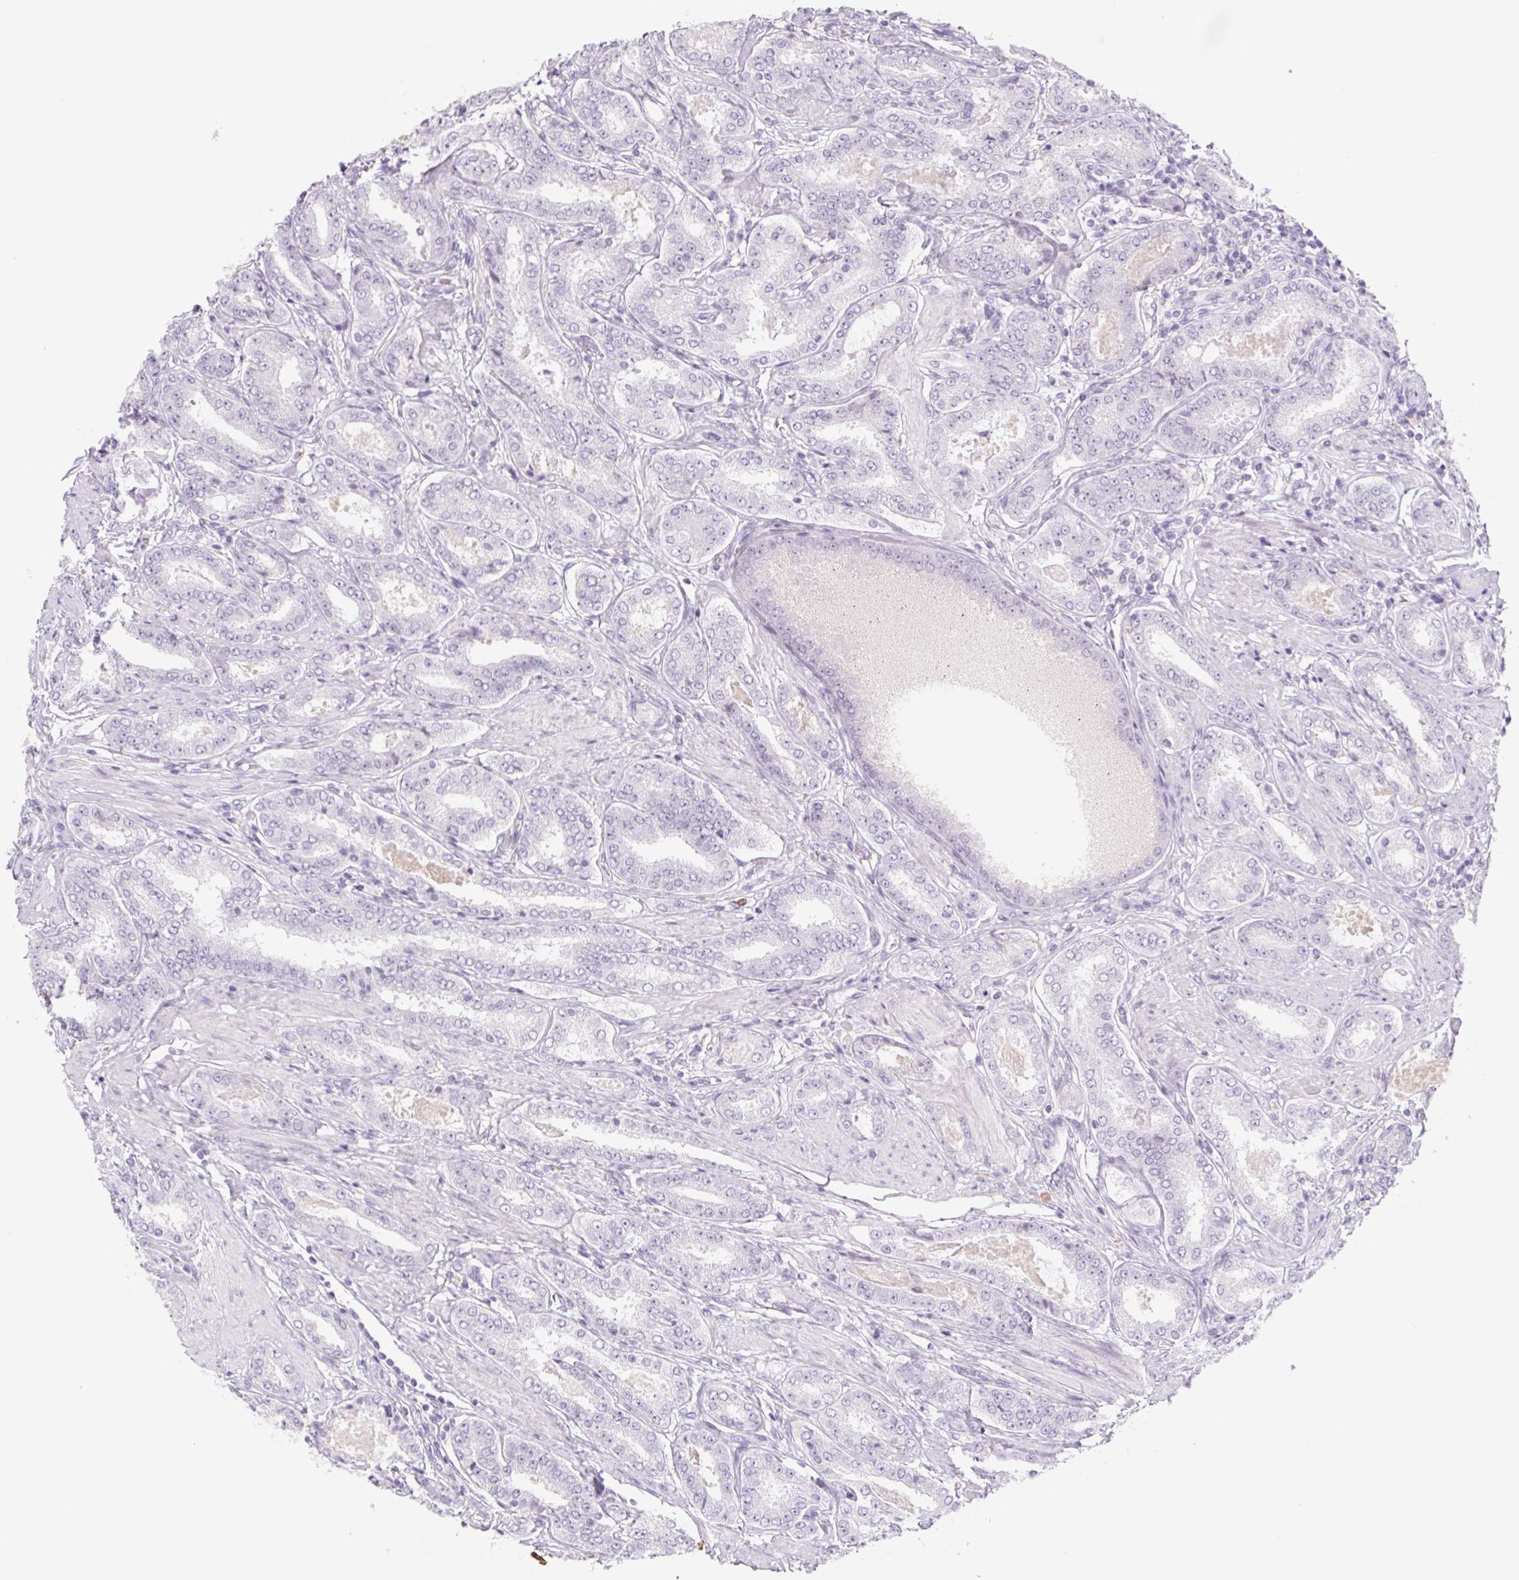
{"staining": {"intensity": "negative", "quantity": "none", "location": "none"}, "tissue": "prostate cancer", "cell_type": "Tumor cells", "image_type": "cancer", "snomed": [{"axis": "morphology", "description": "Adenocarcinoma, High grade"}, {"axis": "topography", "description": "Prostate"}], "caption": "Immunohistochemical staining of prostate cancer (adenocarcinoma (high-grade)) displays no significant staining in tumor cells.", "gene": "KRT1", "patient": {"sex": "male", "age": 63}}